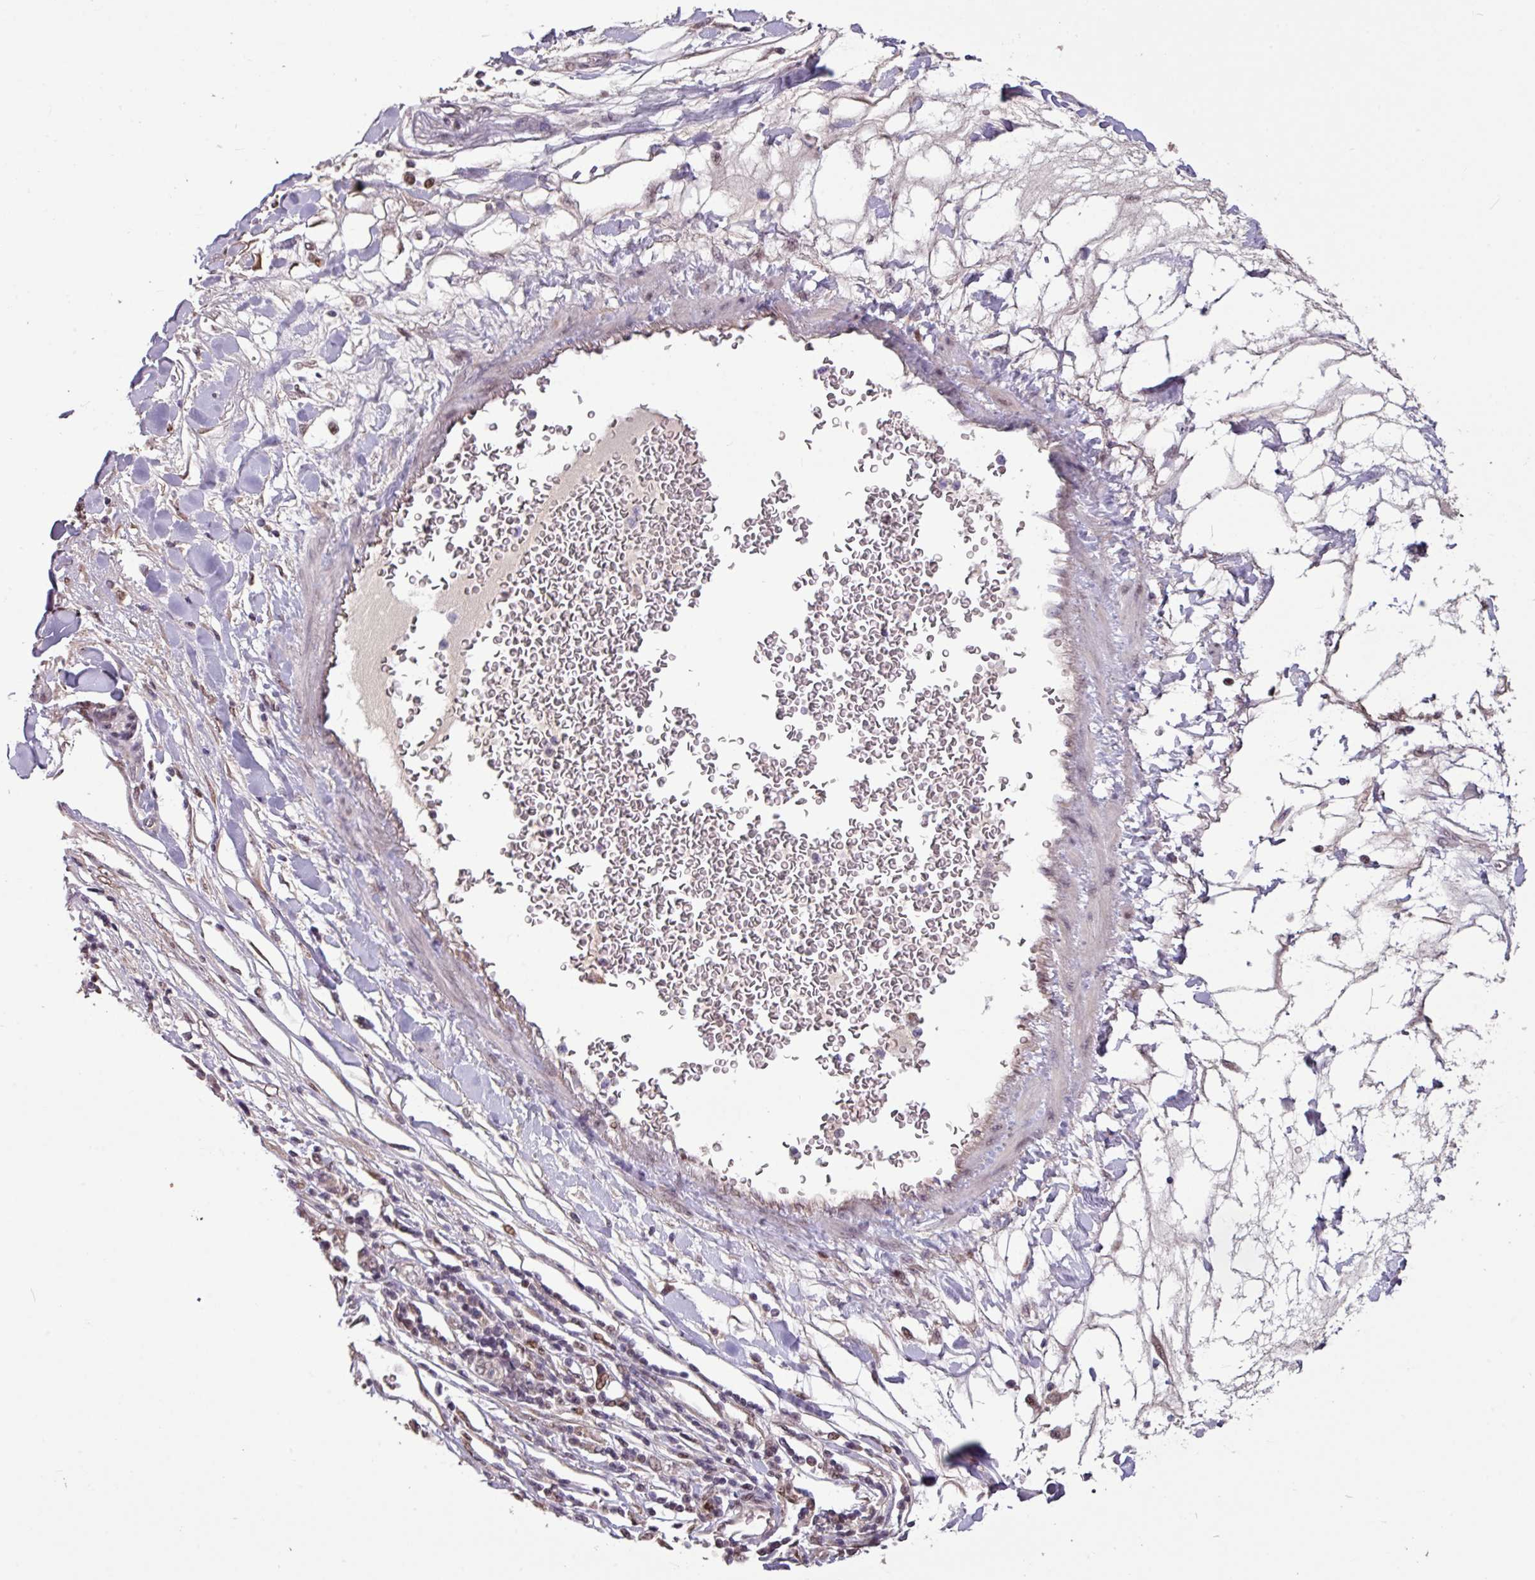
{"staining": {"intensity": "negative", "quantity": "none", "location": "none"}, "tissue": "pancreatic cancer", "cell_type": "Tumor cells", "image_type": "cancer", "snomed": [{"axis": "morphology", "description": "Adenocarcinoma, NOS"}, {"axis": "topography", "description": "Pancreas"}], "caption": "Tumor cells show no significant protein positivity in adenocarcinoma (pancreatic).", "gene": "SKIC2", "patient": {"sex": "female", "age": 61}}